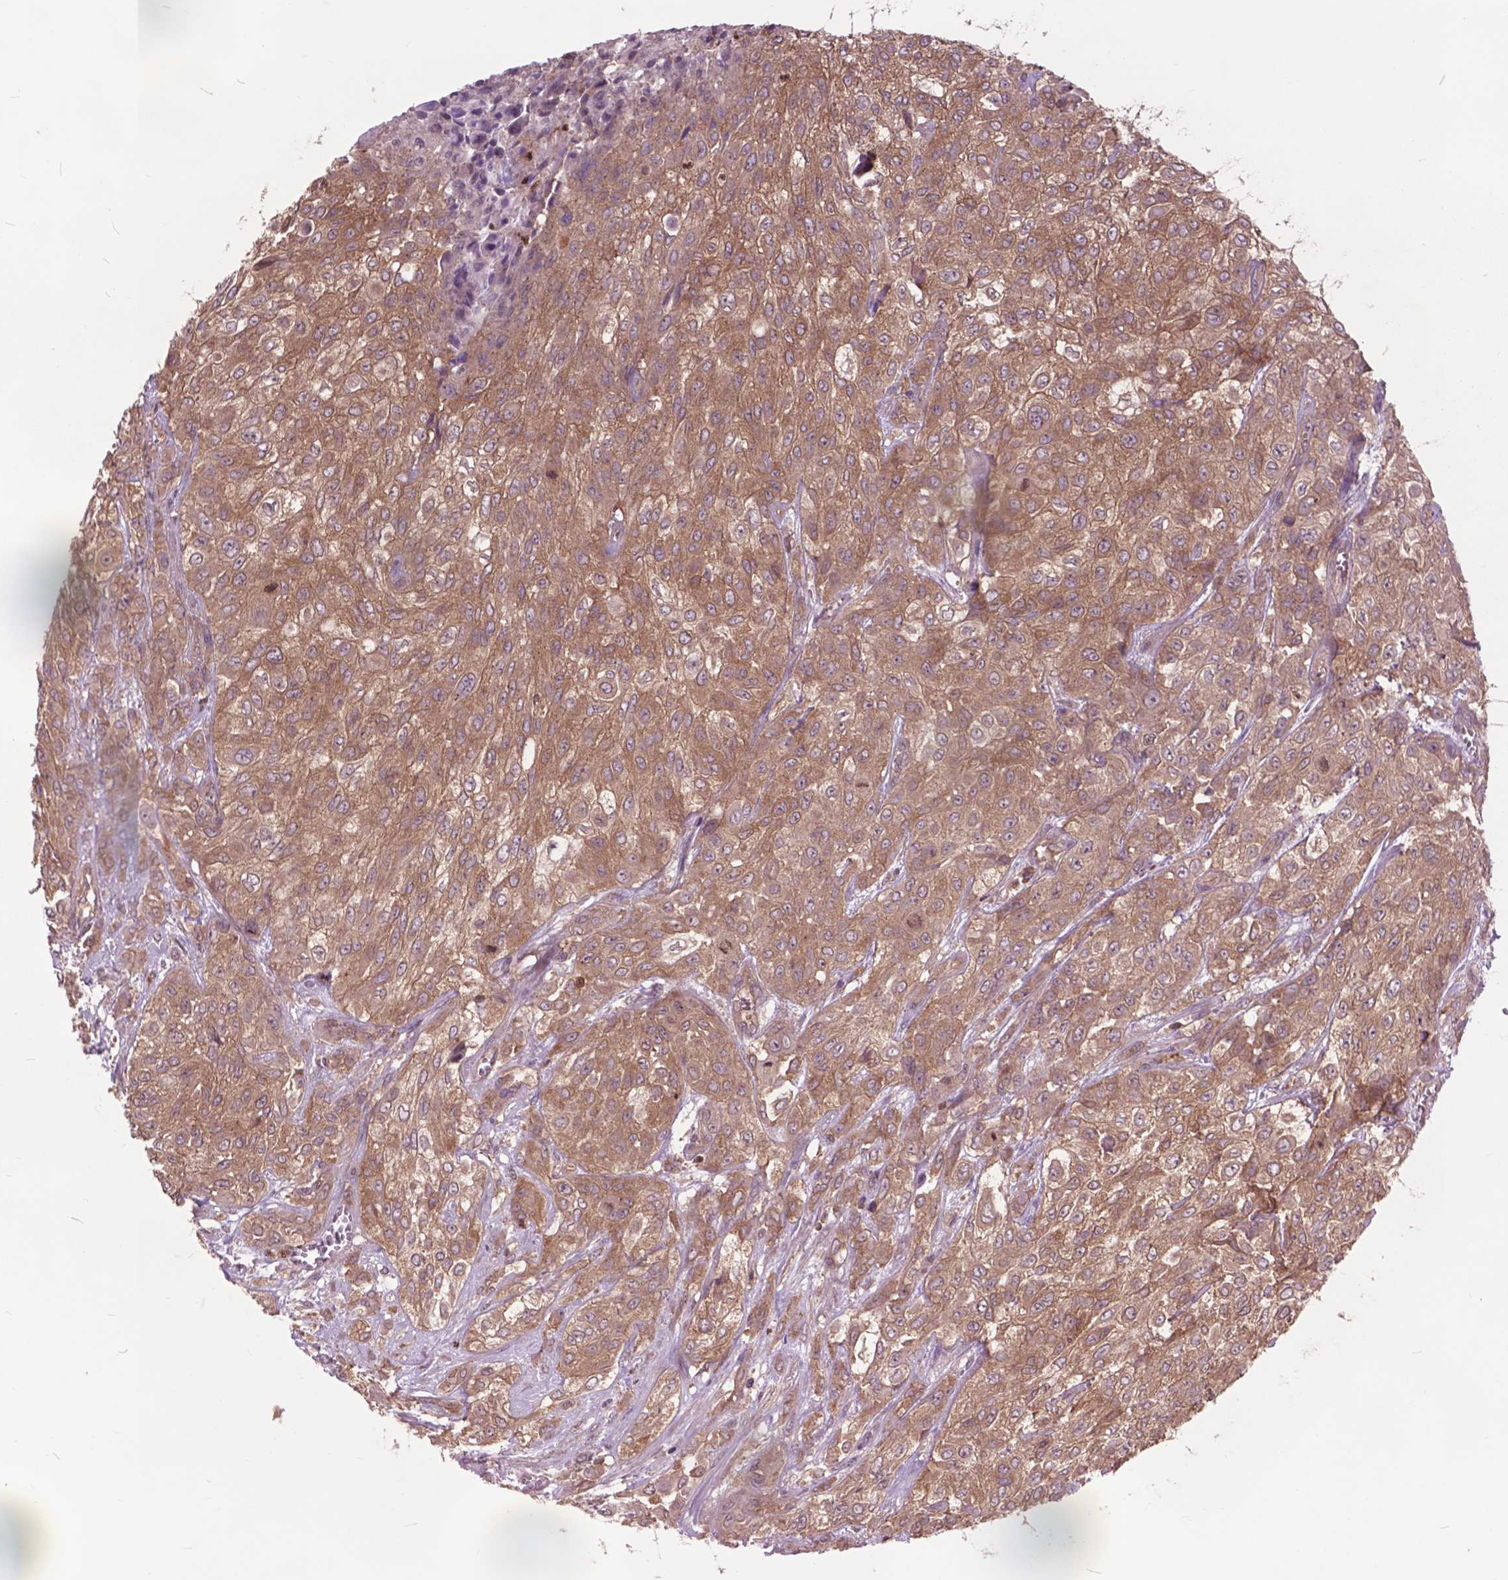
{"staining": {"intensity": "moderate", "quantity": ">75%", "location": "cytoplasmic/membranous"}, "tissue": "urothelial cancer", "cell_type": "Tumor cells", "image_type": "cancer", "snomed": [{"axis": "morphology", "description": "Urothelial carcinoma, High grade"}, {"axis": "topography", "description": "Urinary bladder"}], "caption": "Urothelial carcinoma (high-grade) was stained to show a protein in brown. There is medium levels of moderate cytoplasmic/membranous staining in approximately >75% of tumor cells. (Stains: DAB in brown, nuclei in blue, Microscopy: brightfield microscopy at high magnification).", "gene": "ARAF", "patient": {"sex": "male", "age": 57}}